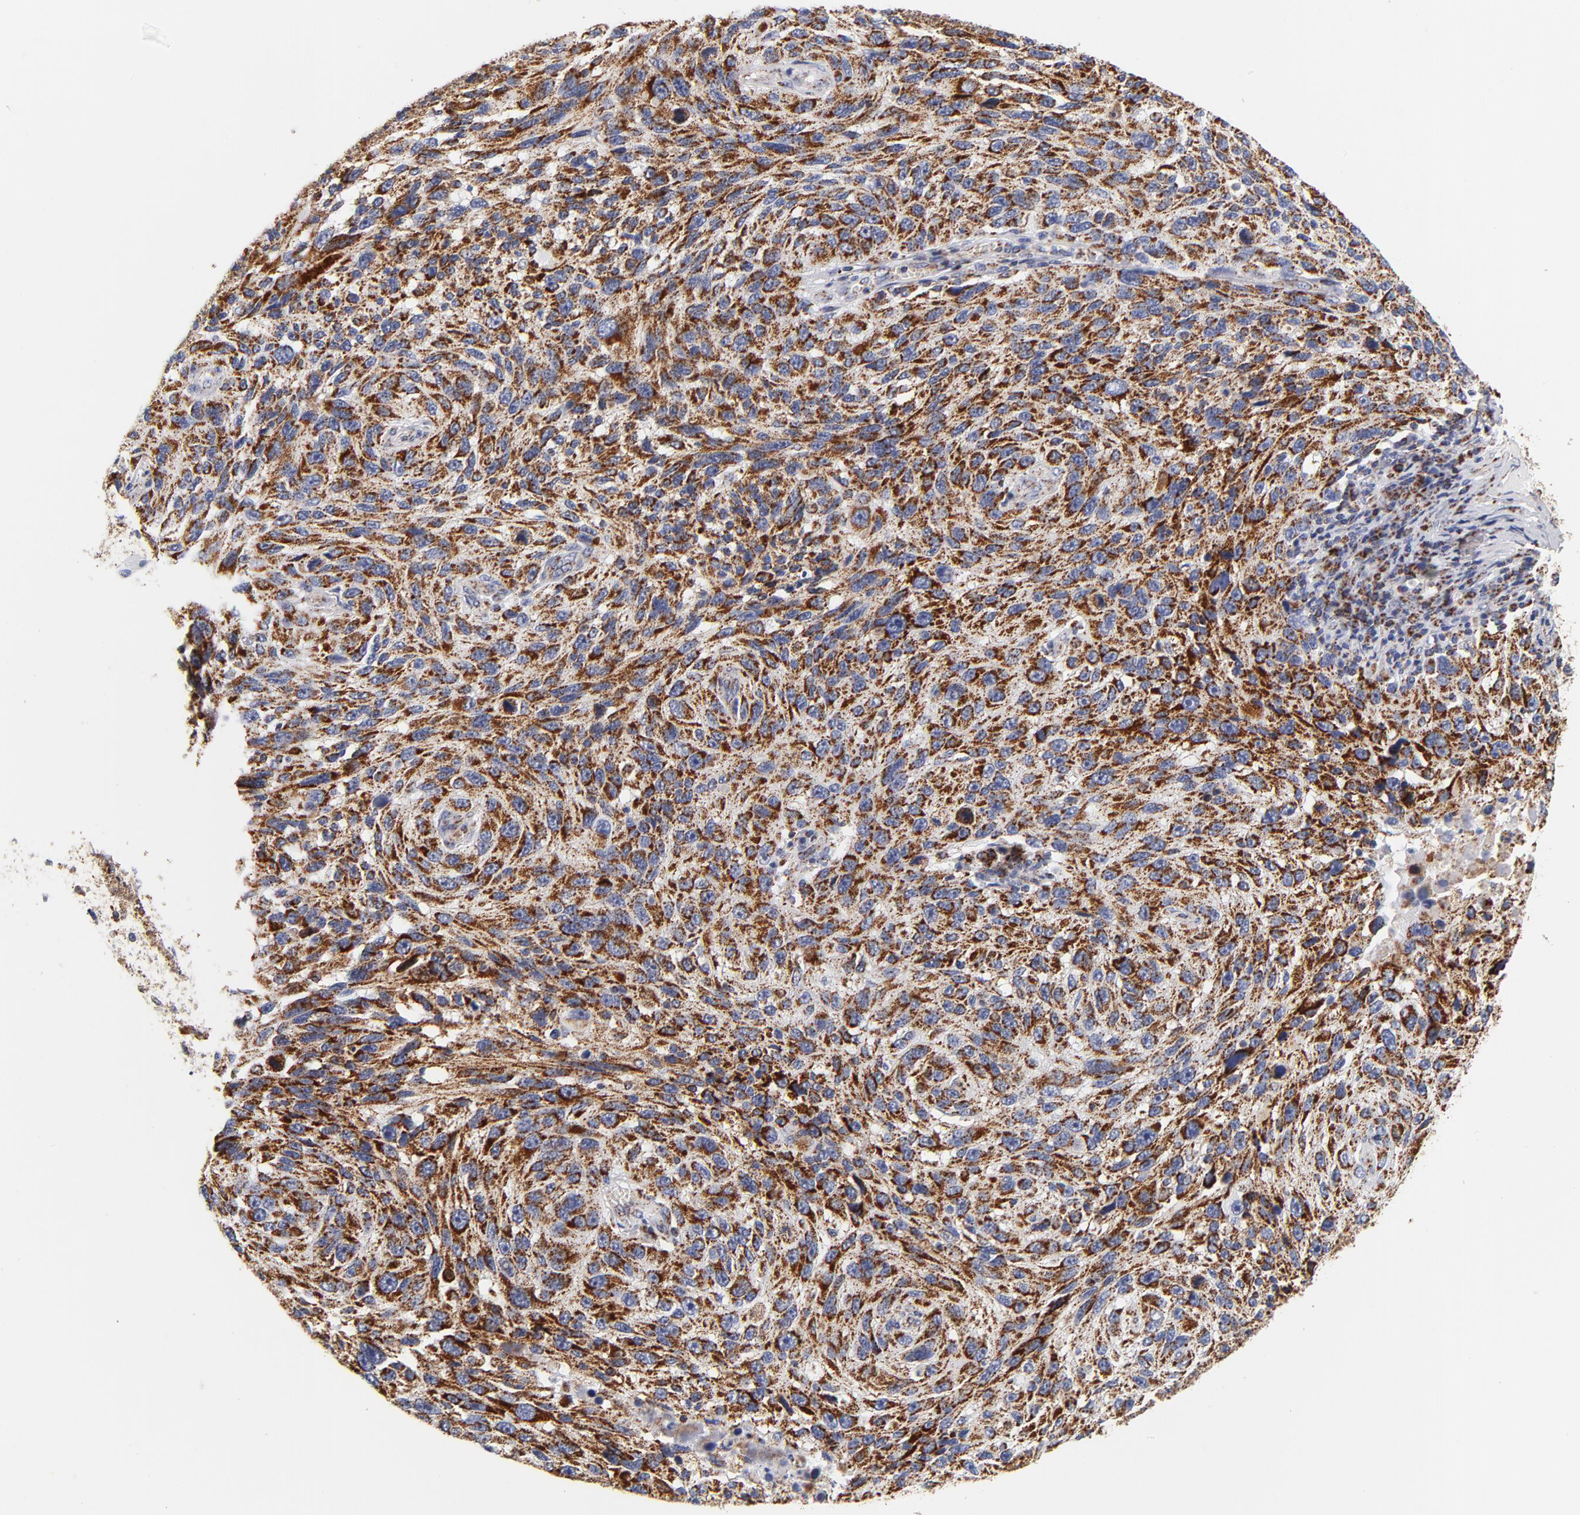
{"staining": {"intensity": "strong", "quantity": ">75%", "location": "cytoplasmic/membranous"}, "tissue": "melanoma", "cell_type": "Tumor cells", "image_type": "cancer", "snomed": [{"axis": "morphology", "description": "Malignant melanoma, NOS"}, {"axis": "topography", "description": "Skin"}], "caption": "DAB immunohistochemical staining of human malignant melanoma reveals strong cytoplasmic/membranous protein expression in about >75% of tumor cells.", "gene": "ECHS1", "patient": {"sex": "male", "age": 53}}